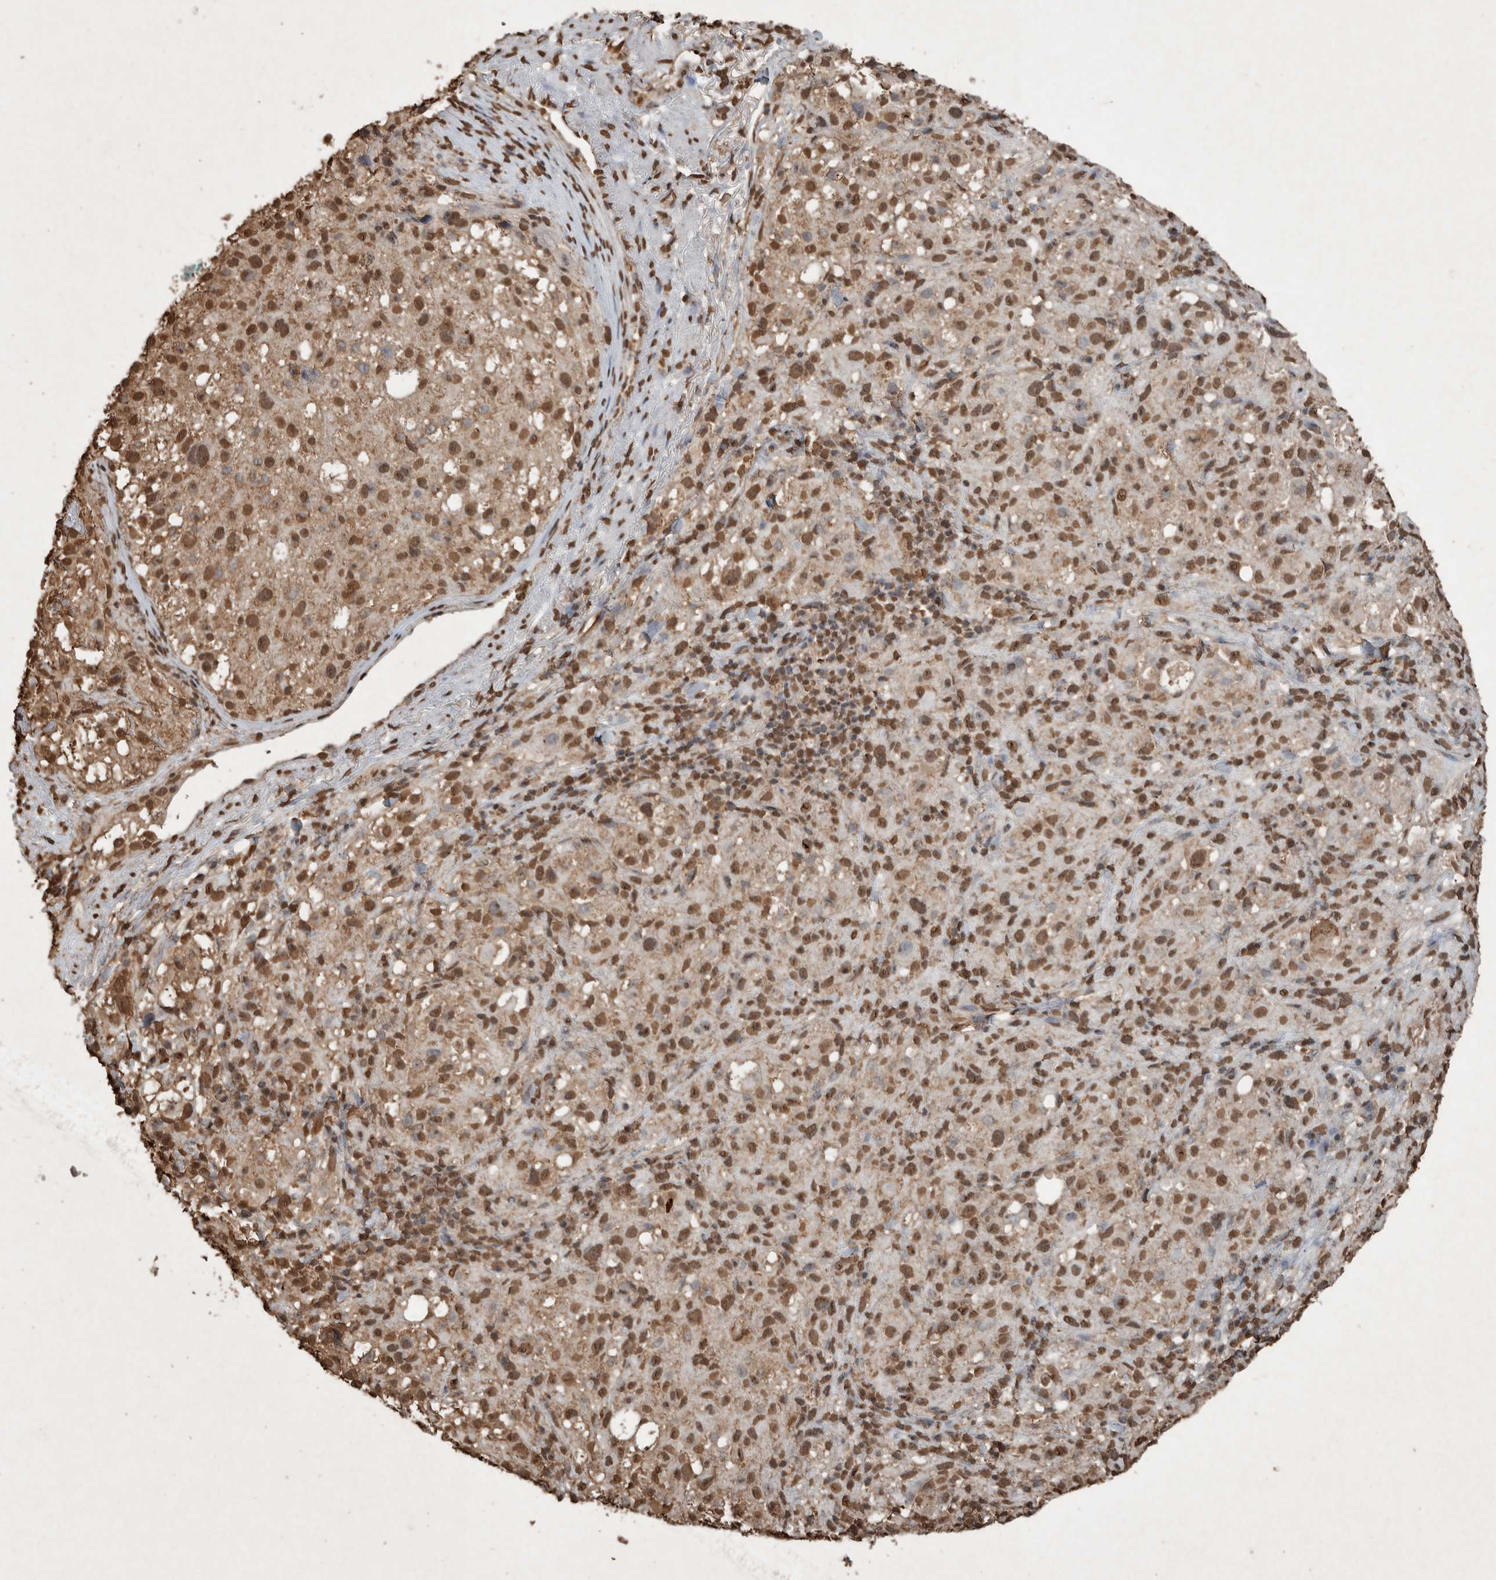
{"staining": {"intensity": "moderate", "quantity": ">75%", "location": "nuclear"}, "tissue": "melanoma", "cell_type": "Tumor cells", "image_type": "cancer", "snomed": [{"axis": "morphology", "description": "Necrosis, NOS"}, {"axis": "morphology", "description": "Malignant melanoma, NOS"}, {"axis": "topography", "description": "Skin"}], "caption": "IHC (DAB) staining of human melanoma shows moderate nuclear protein positivity in approximately >75% of tumor cells. The staining was performed using DAB, with brown indicating positive protein expression. Nuclei are stained blue with hematoxylin.", "gene": "FSTL3", "patient": {"sex": "female", "age": 87}}